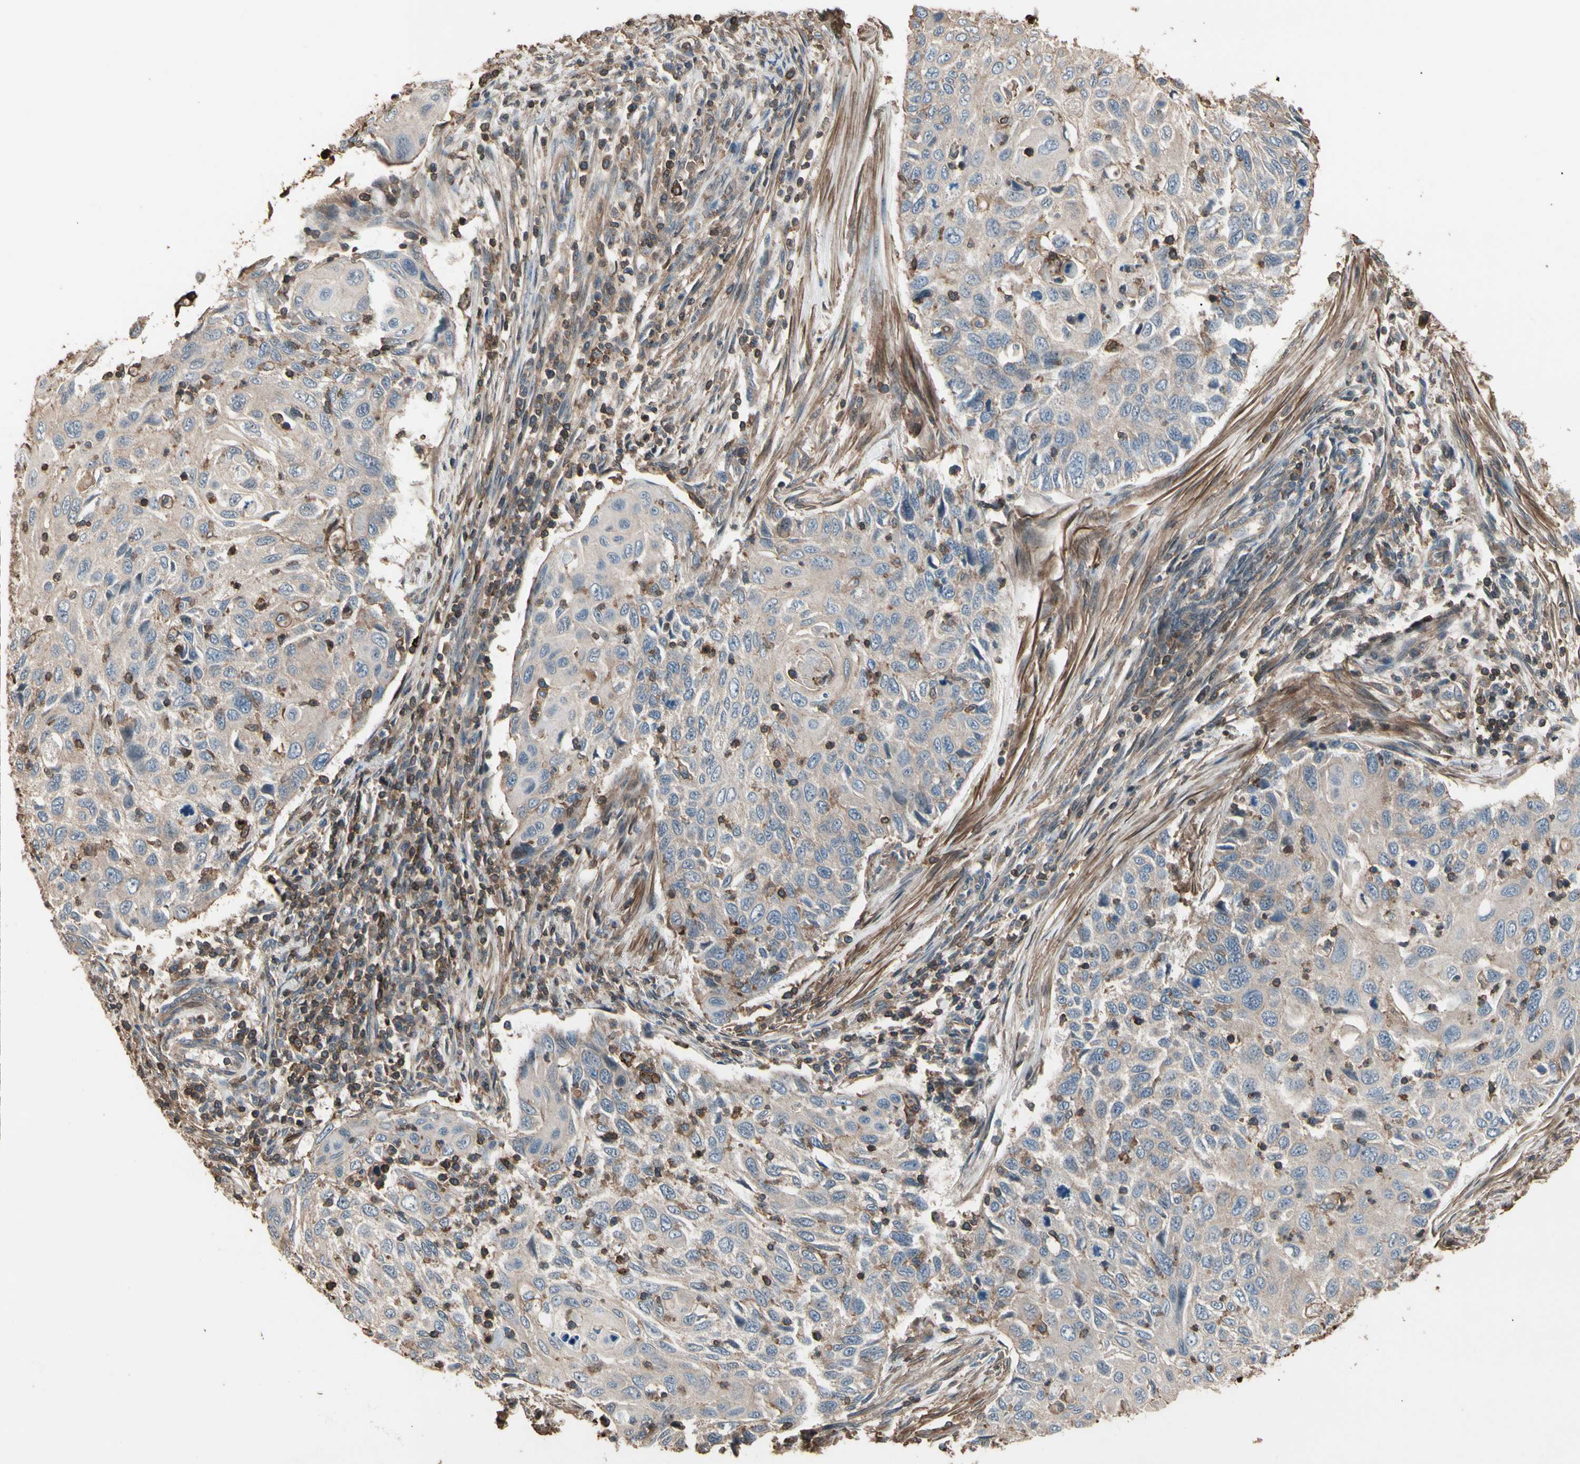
{"staining": {"intensity": "weak", "quantity": "25%-75%", "location": "cytoplasmic/membranous"}, "tissue": "cervical cancer", "cell_type": "Tumor cells", "image_type": "cancer", "snomed": [{"axis": "morphology", "description": "Squamous cell carcinoma, NOS"}, {"axis": "topography", "description": "Cervix"}], "caption": "Cervical cancer (squamous cell carcinoma) stained for a protein displays weak cytoplasmic/membranous positivity in tumor cells.", "gene": "MAPK13", "patient": {"sex": "female", "age": 70}}